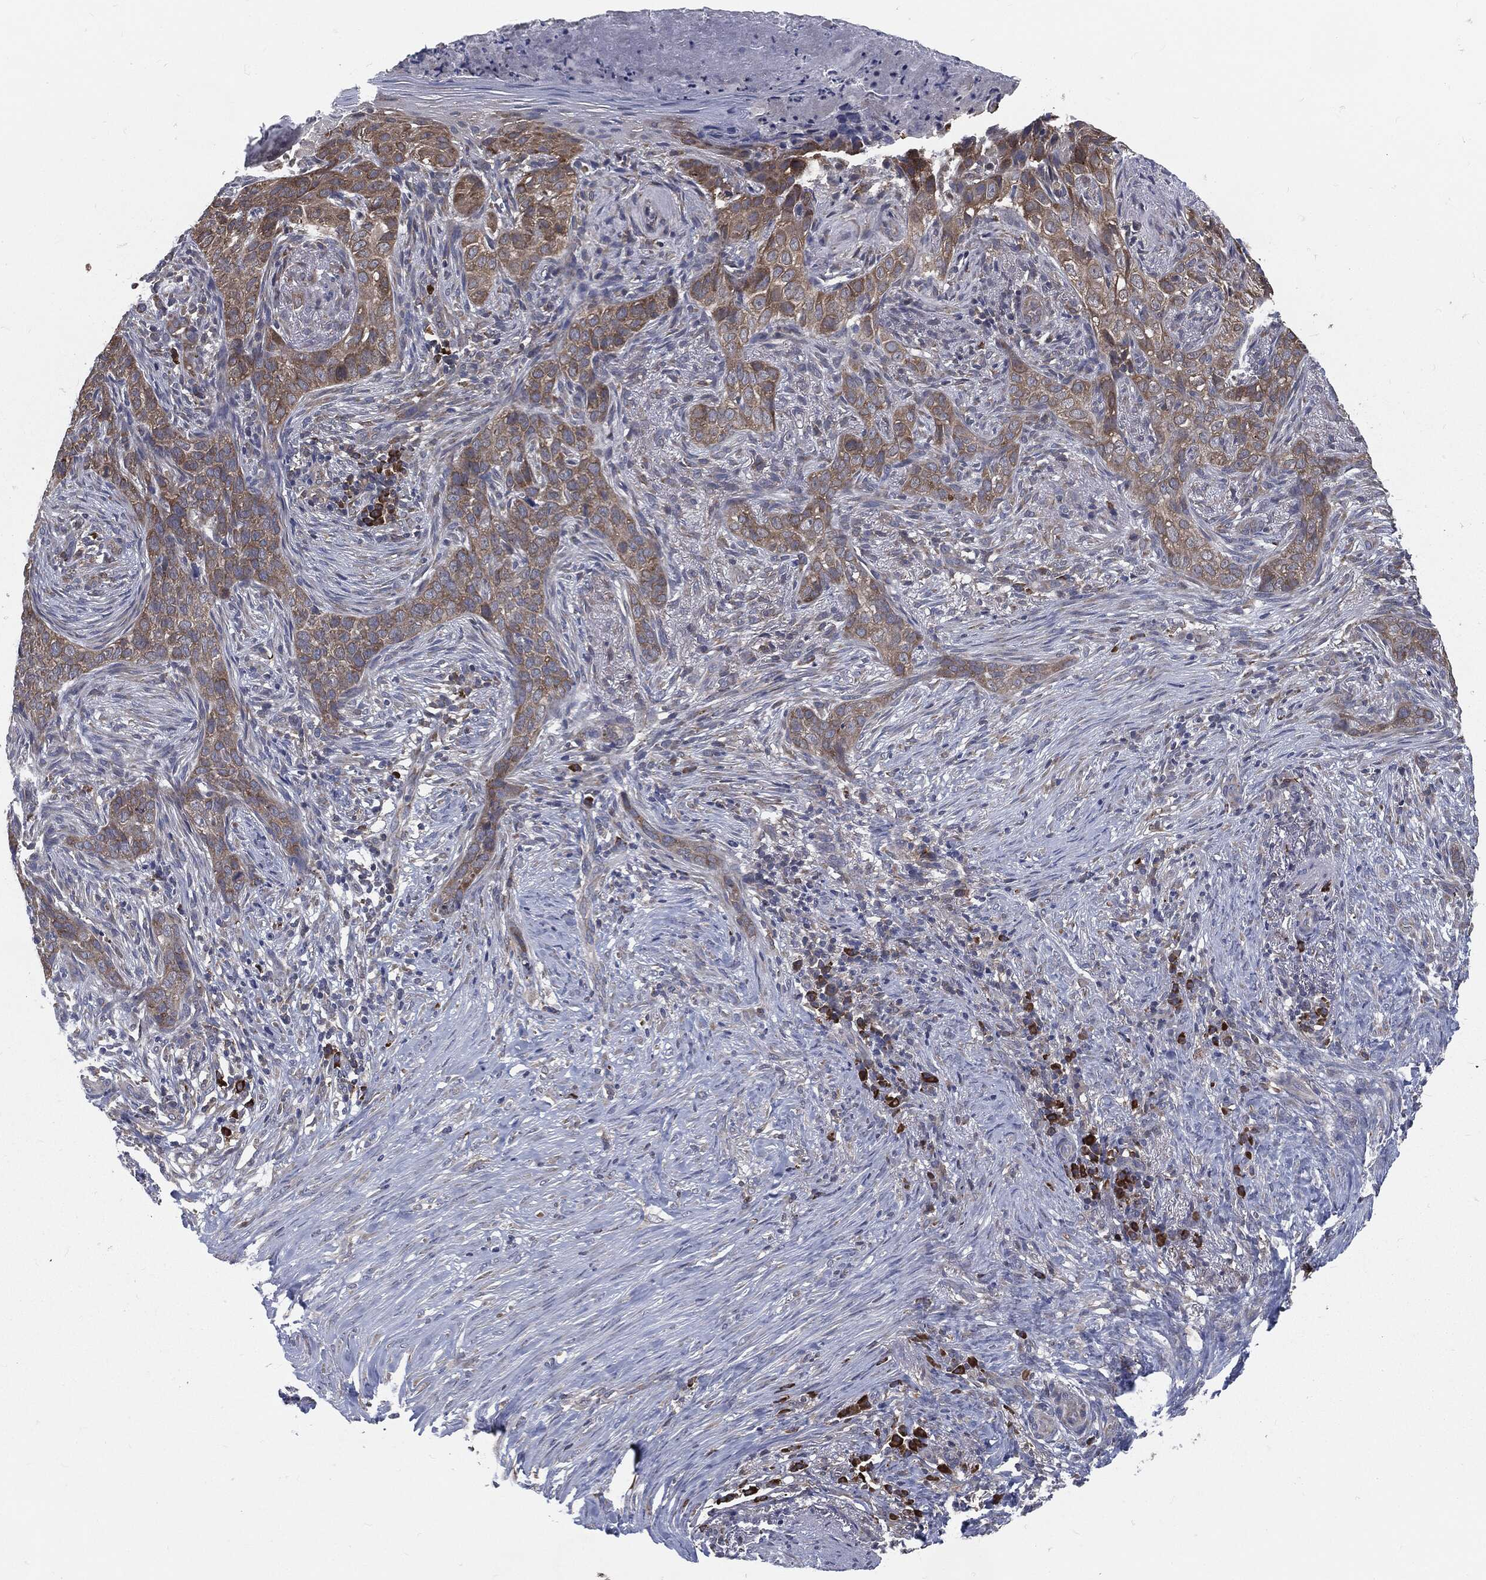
{"staining": {"intensity": "moderate", "quantity": "25%-75%", "location": "cytoplasmic/membranous"}, "tissue": "skin cancer", "cell_type": "Tumor cells", "image_type": "cancer", "snomed": [{"axis": "morphology", "description": "Squamous cell carcinoma, NOS"}, {"axis": "topography", "description": "Skin"}], "caption": "IHC of skin squamous cell carcinoma exhibits medium levels of moderate cytoplasmic/membranous positivity in about 25%-75% of tumor cells.", "gene": "PRDX4", "patient": {"sex": "male", "age": 88}}